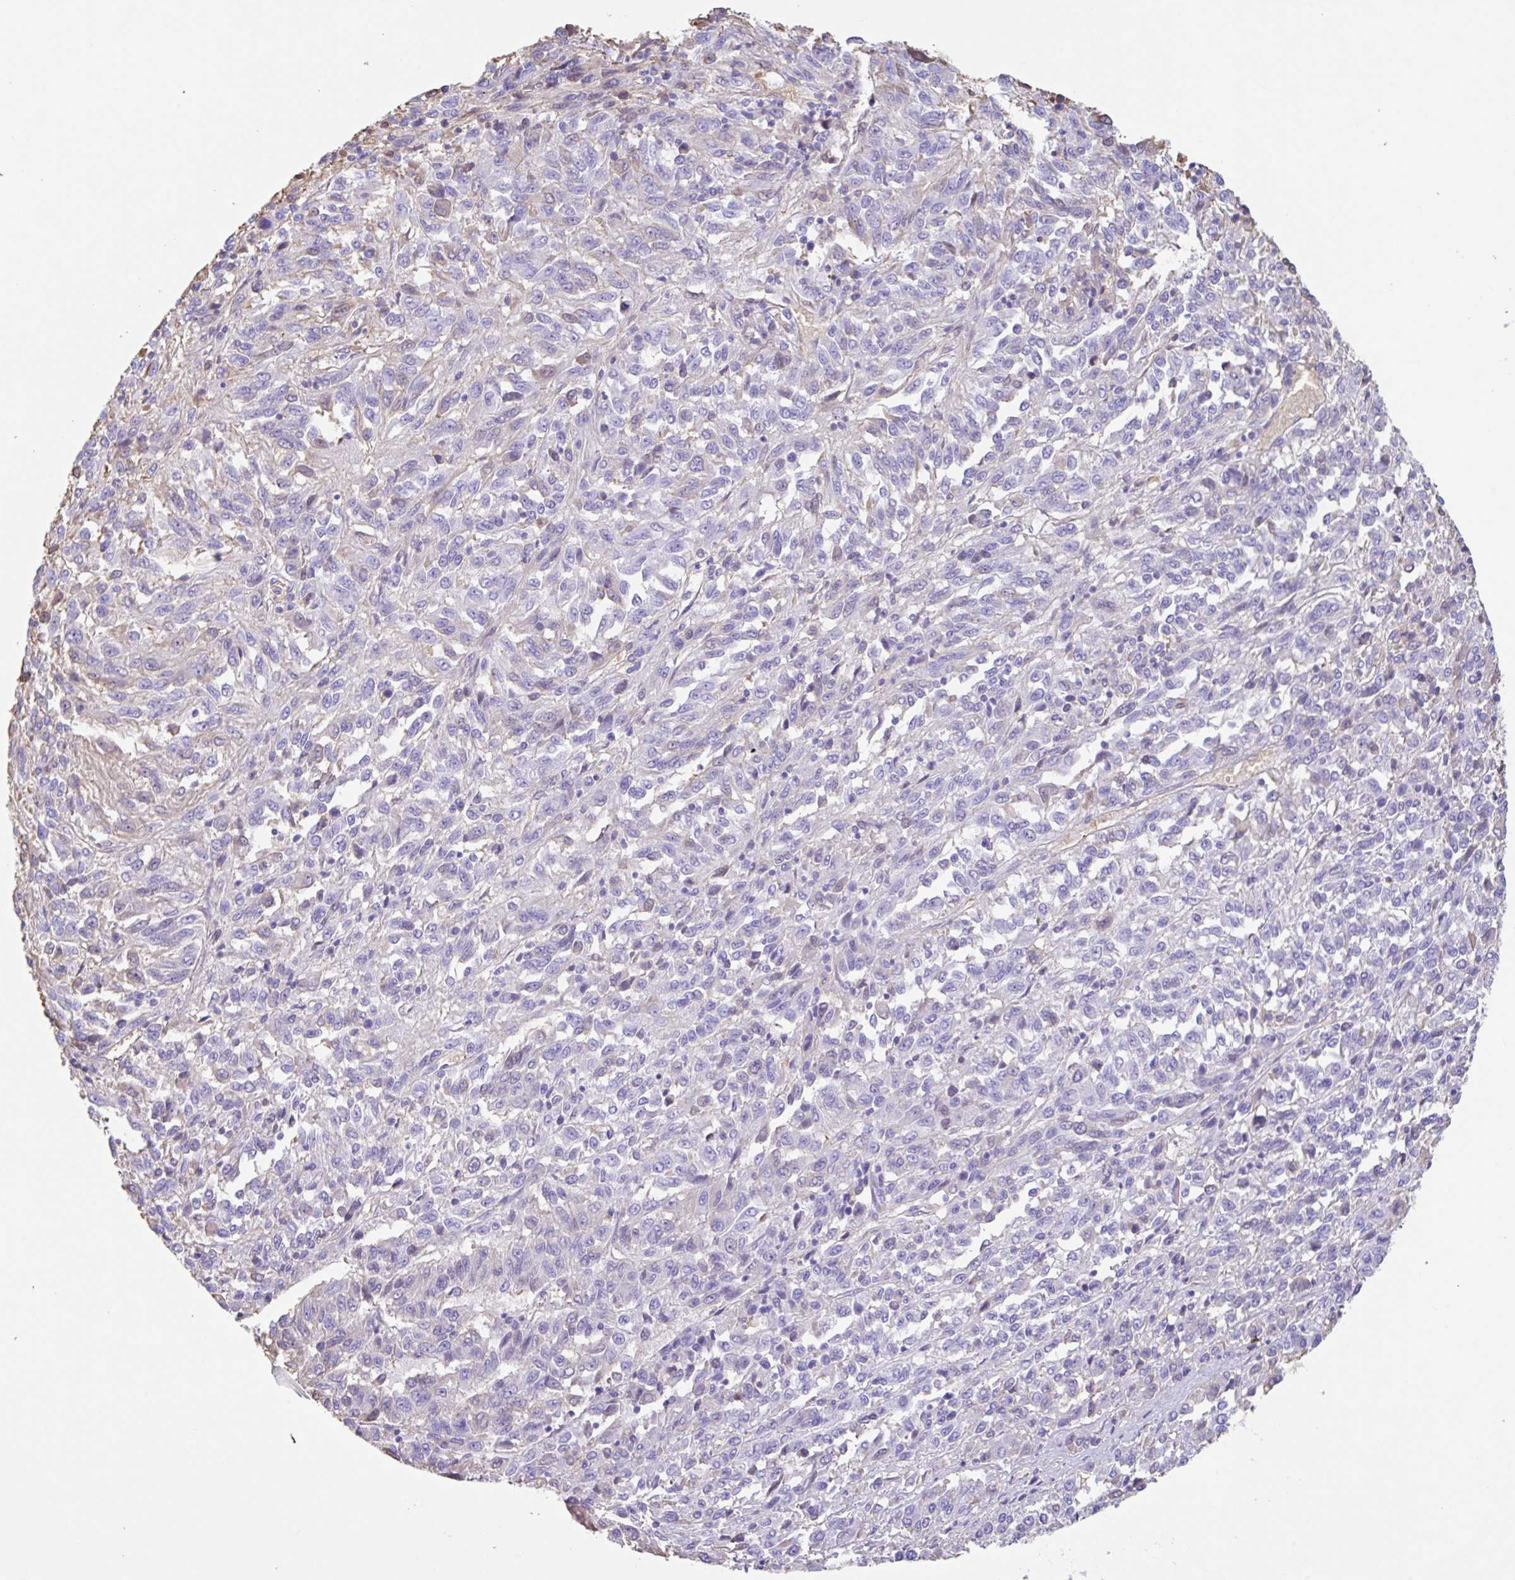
{"staining": {"intensity": "negative", "quantity": "none", "location": "none"}, "tissue": "melanoma", "cell_type": "Tumor cells", "image_type": "cancer", "snomed": [{"axis": "morphology", "description": "Malignant melanoma, Metastatic site"}, {"axis": "topography", "description": "Lung"}], "caption": "Melanoma was stained to show a protein in brown. There is no significant positivity in tumor cells. Nuclei are stained in blue.", "gene": "HOXC12", "patient": {"sex": "male", "age": 64}}